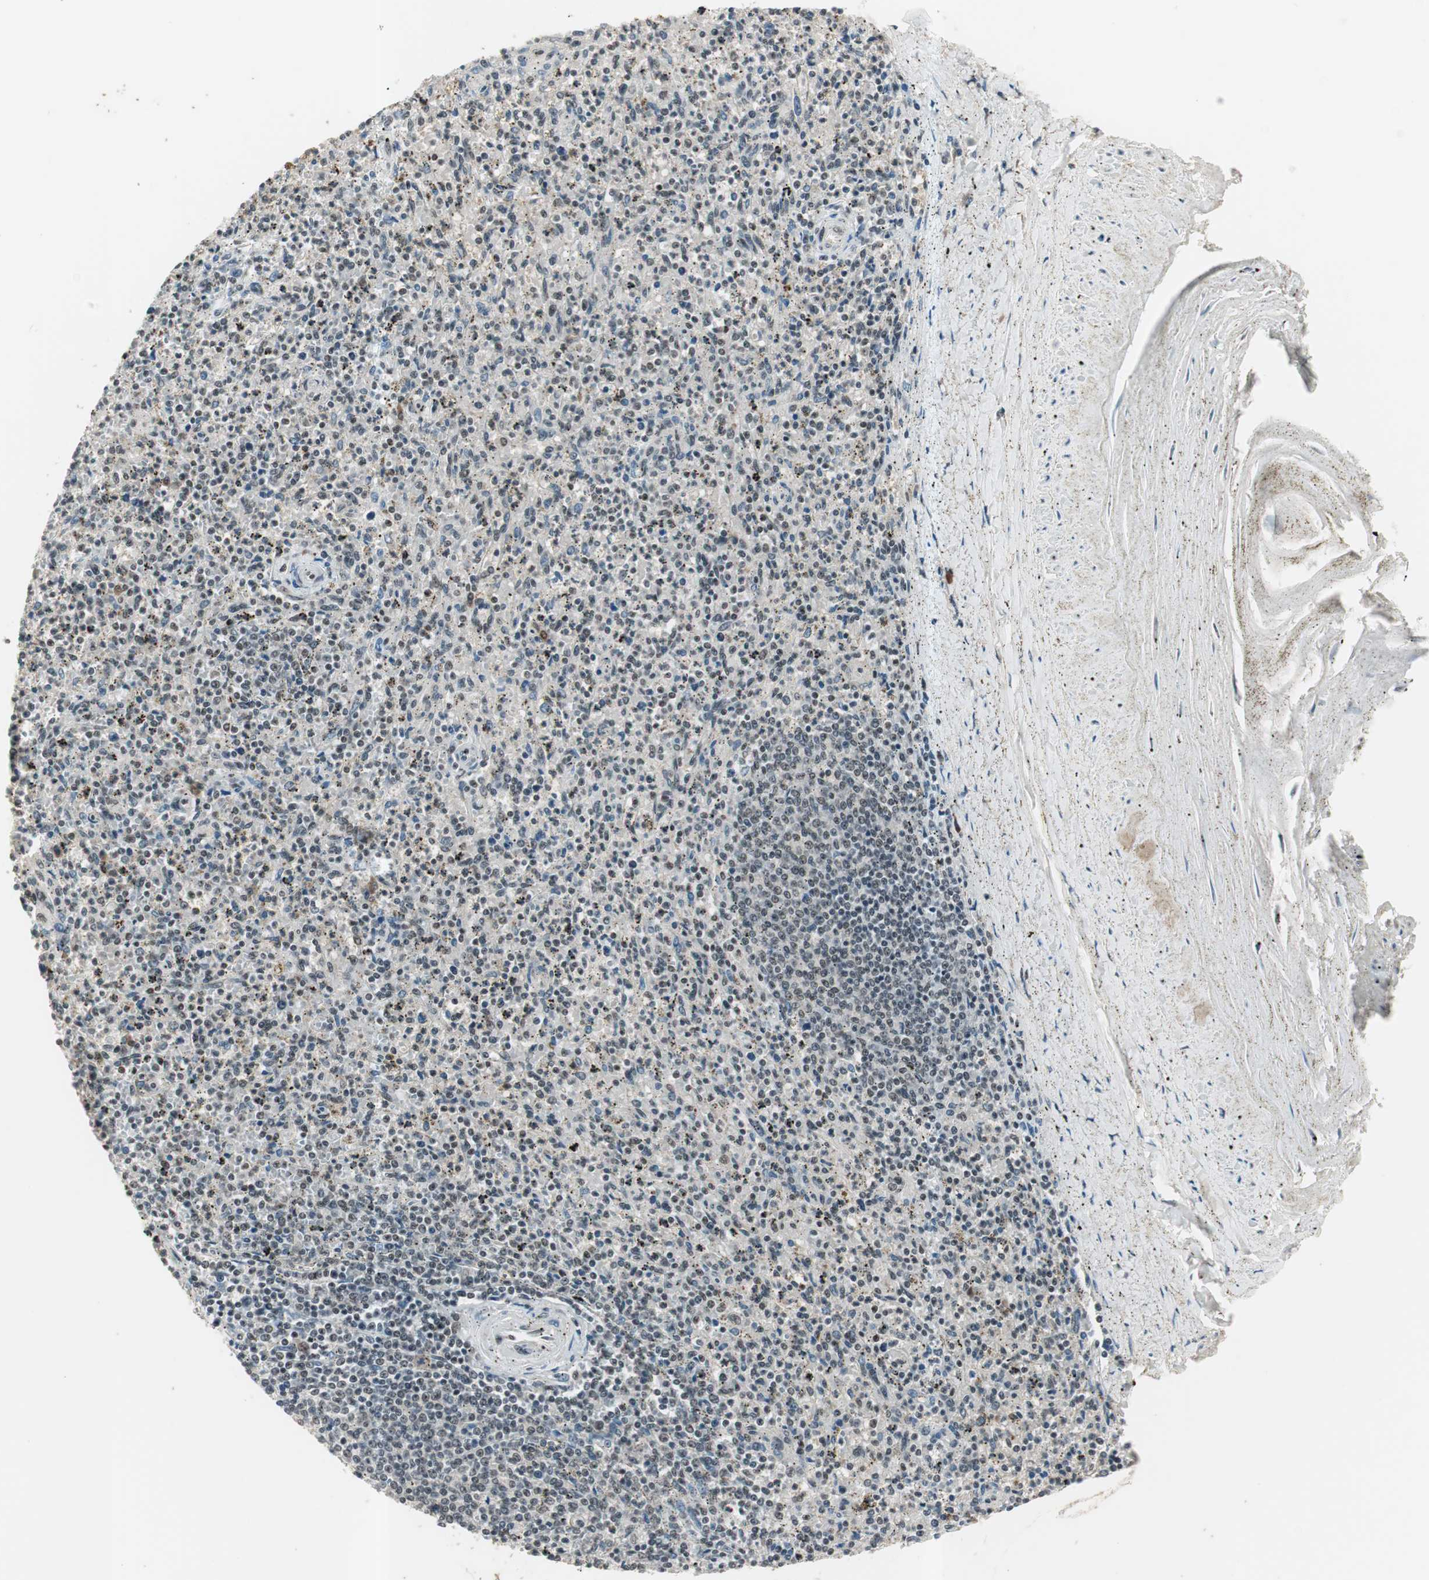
{"staining": {"intensity": "weak", "quantity": "<25%", "location": "nuclear"}, "tissue": "spleen", "cell_type": "Cells in red pulp", "image_type": "normal", "snomed": [{"axis": "morphology", "description": "Normal tissue, NOS"}, {"axis": "topography", "description": "Spleen"}], "caption": "IHC histopathology image of unremarkable spleen: spleen stained with DAB (3,3'-diaminobenzidine) shows no significant protein positivity in cells in red pulp.", "gene": "NFRKB", "patient": {"sex": "male", "age": 72}}